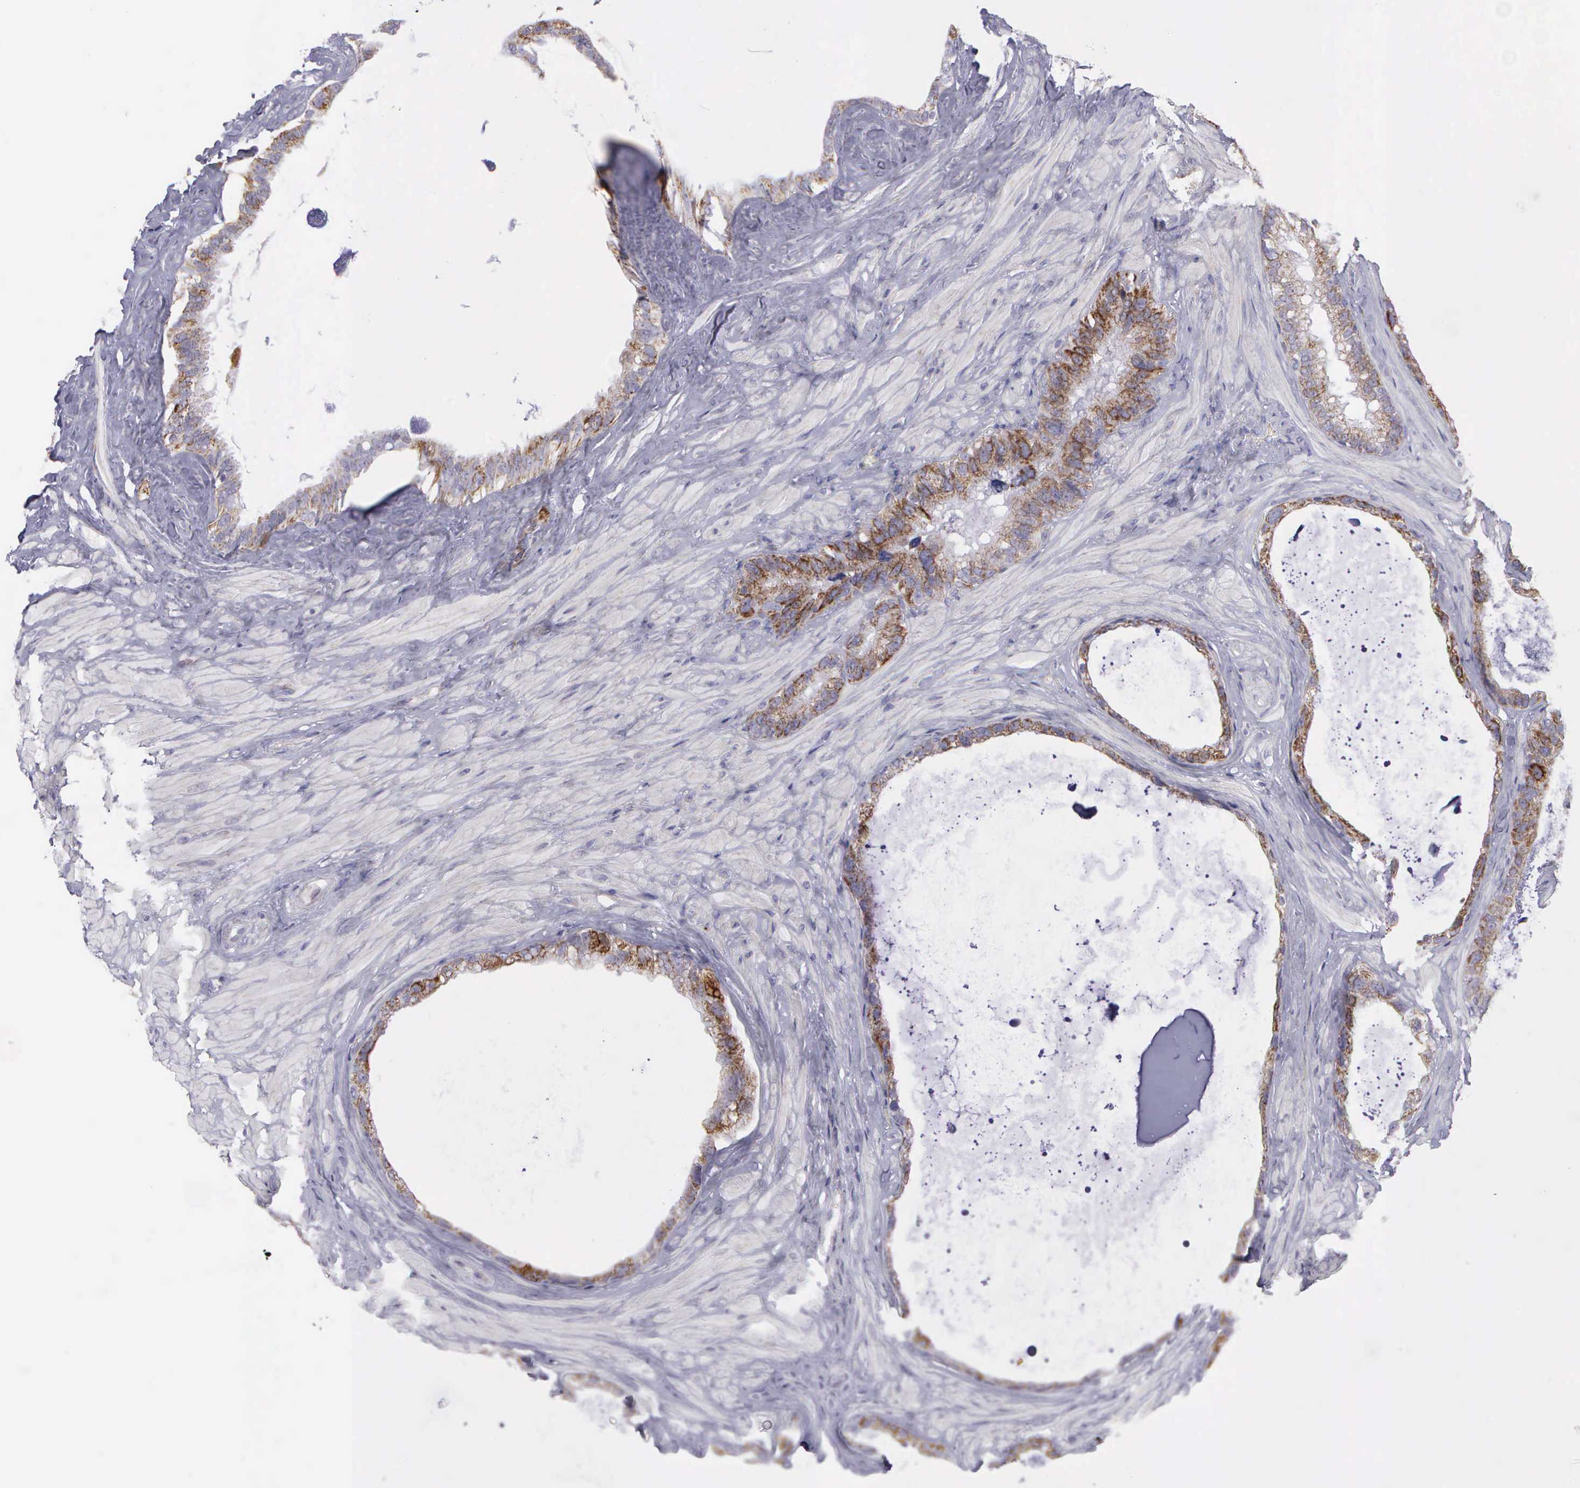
{"staining": {"intensity": "weak", "quantity": "25%-75%", "location": "cytoplasmic/membranous"}, "tissue": "seminal vesicle", "cell_type": "Glandular cells", "image_type": "normal", "snomed": [{"axis": "morphology", "description": "Normal tissue, NOS"}, {"axis": "topography", "description": "Seminal veicle"}], "caption": "Weak cytoplasmic/membranous expression for a protein is identified in about 25%-75% of glandular cells of benign seminal vesicle using immunohistochemistry (IHC).", "gene": "SYNJ2BP", "patient": {"sex": "male", "age": 63}}